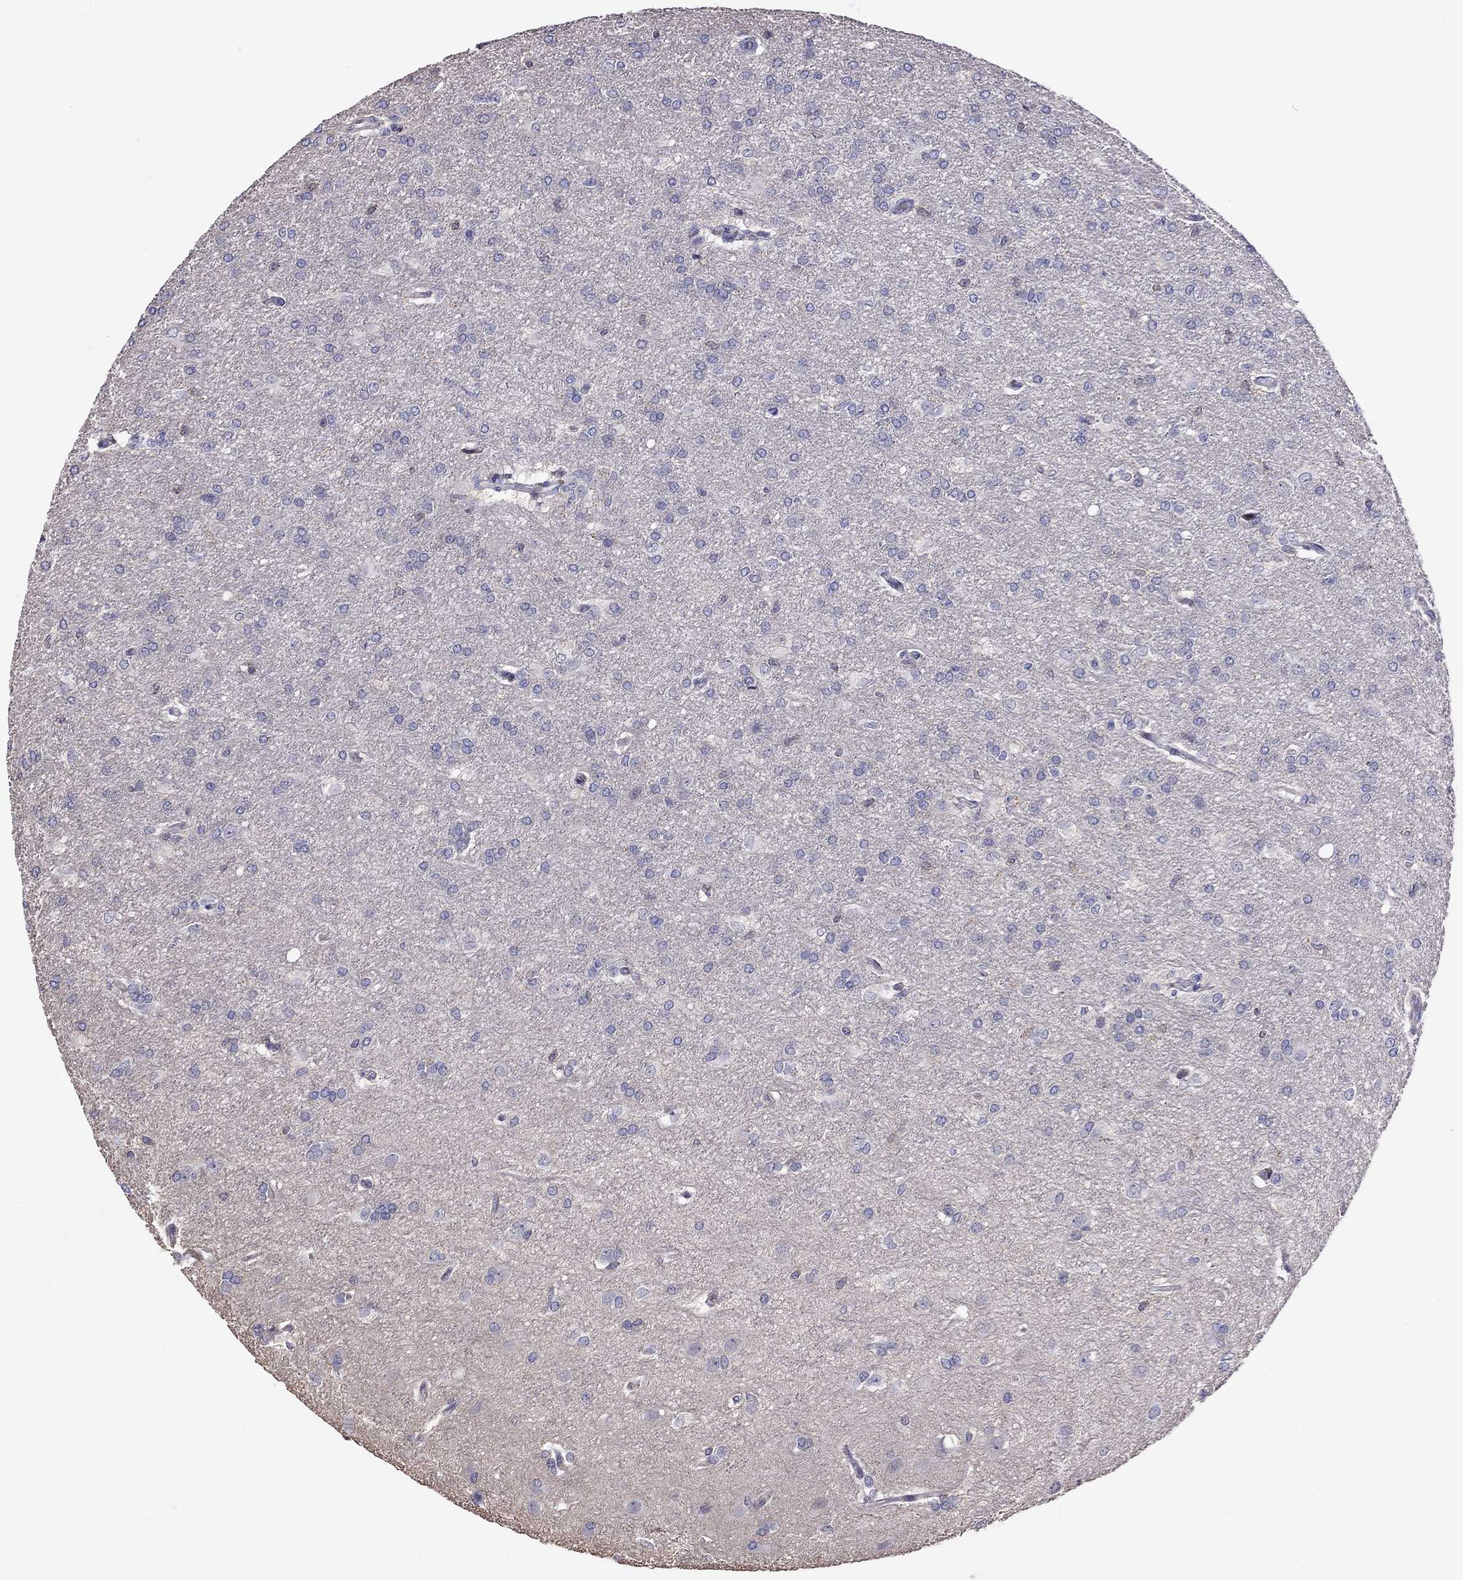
{"staining": {"intensity": "negative", "quantity": "none", "location": "none"}, "tissue": "glioma", "cell_type": "Tumor cells", "image_type": "cancer", "snomed": [{"axis": "morphology", "description": "Glioma, malignant, High grade"}, {"axis": "topography", "description": "Brain"}], "caption": "Immunohistochemistry of high-grade glioma (malignant) demonstrates no staining in tumor cells.", "gene": "ADAM28", "patient": {"sex": "male", "age": 68}}